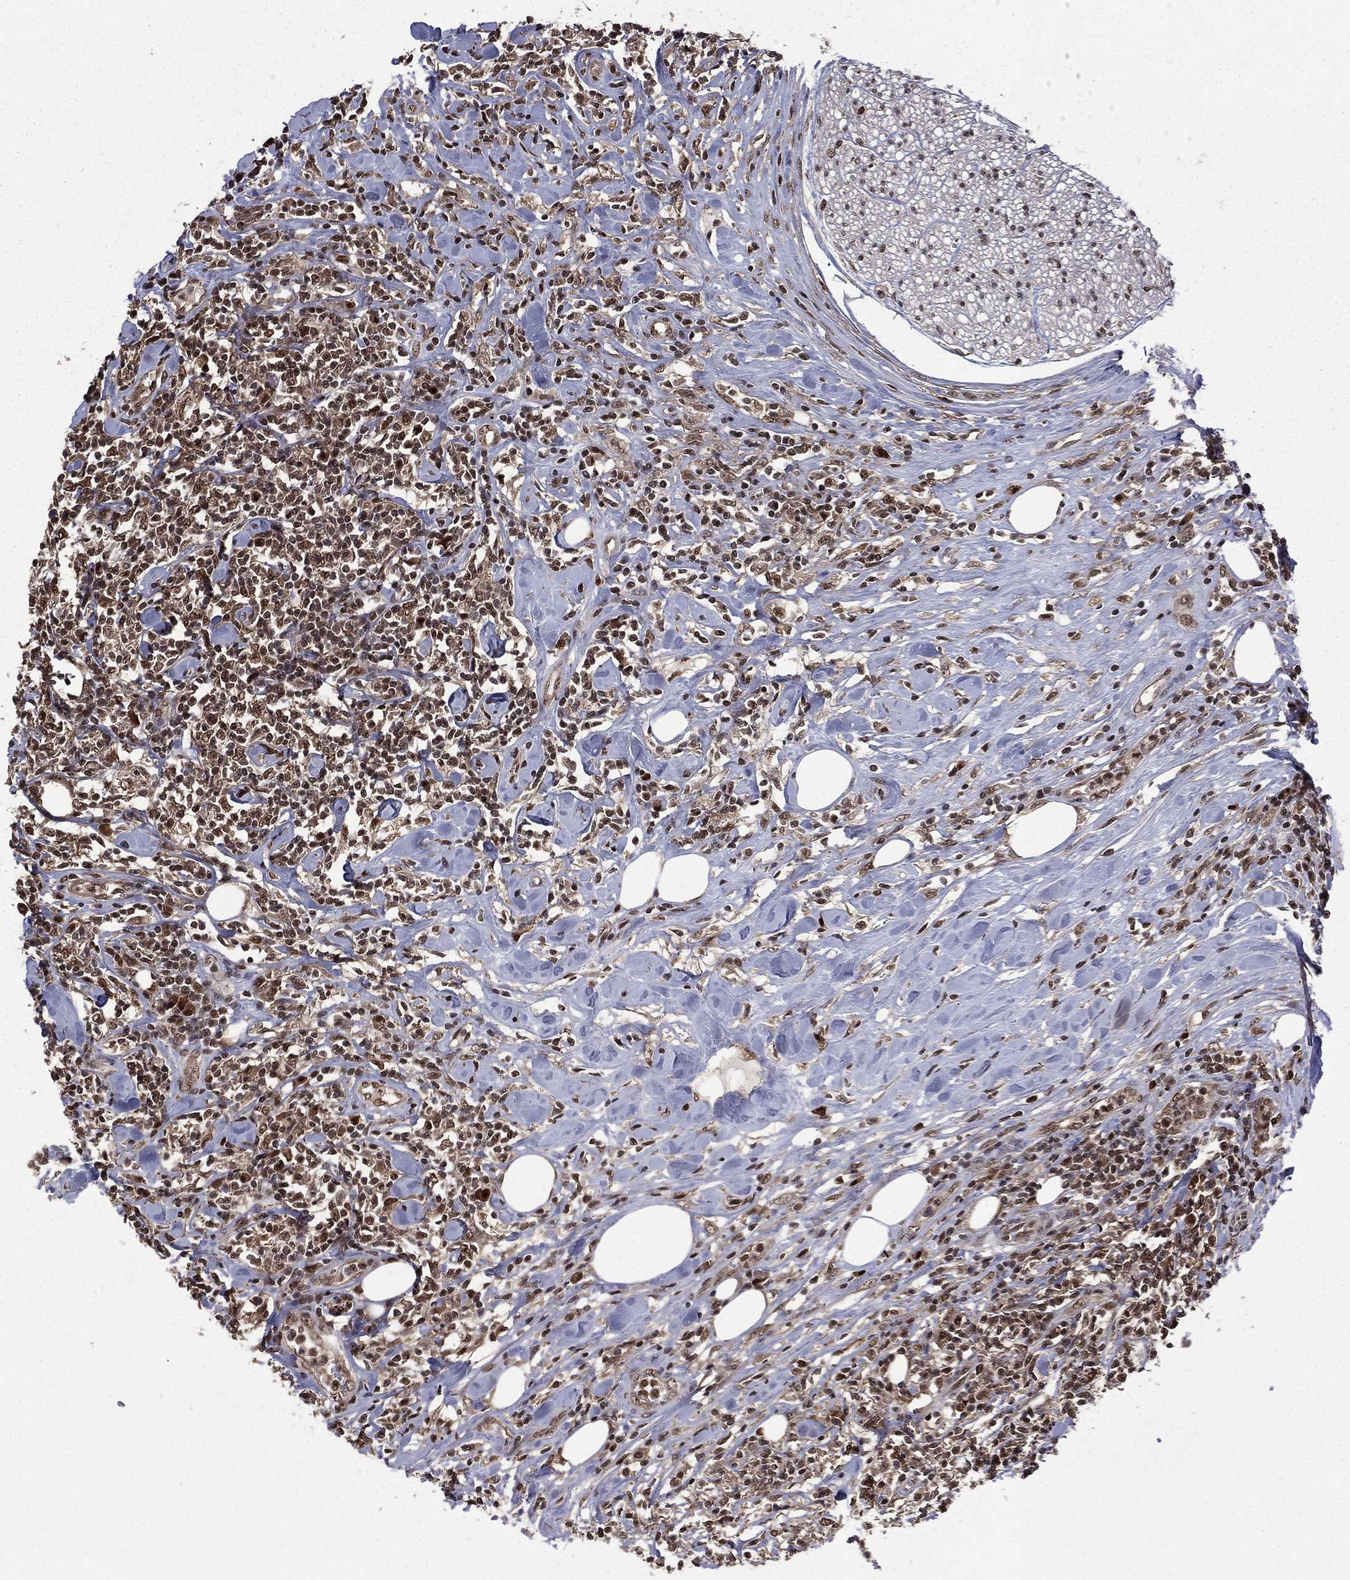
{"staining": {"intensity": "strong", "quantity": "25%-75%", "location": "nuclear"}, "tissue": "lymphoma", "cell_type": "Tumor cells", "image_type": "cancer", "snomed": [{"axis": "morphology", "description": "Malignant lymphoma, non-Hodgkin's type, High grade"}, {"axis": "topography", "description": "Lymph node"}], "caption": "Immunohistochemical staining of human lymphoma displays strong nuclear protein expression in approximately 25%-75% of tumor cells.", "gene": "JMJD6", "patient": {"sex": "female", "age": 84}}